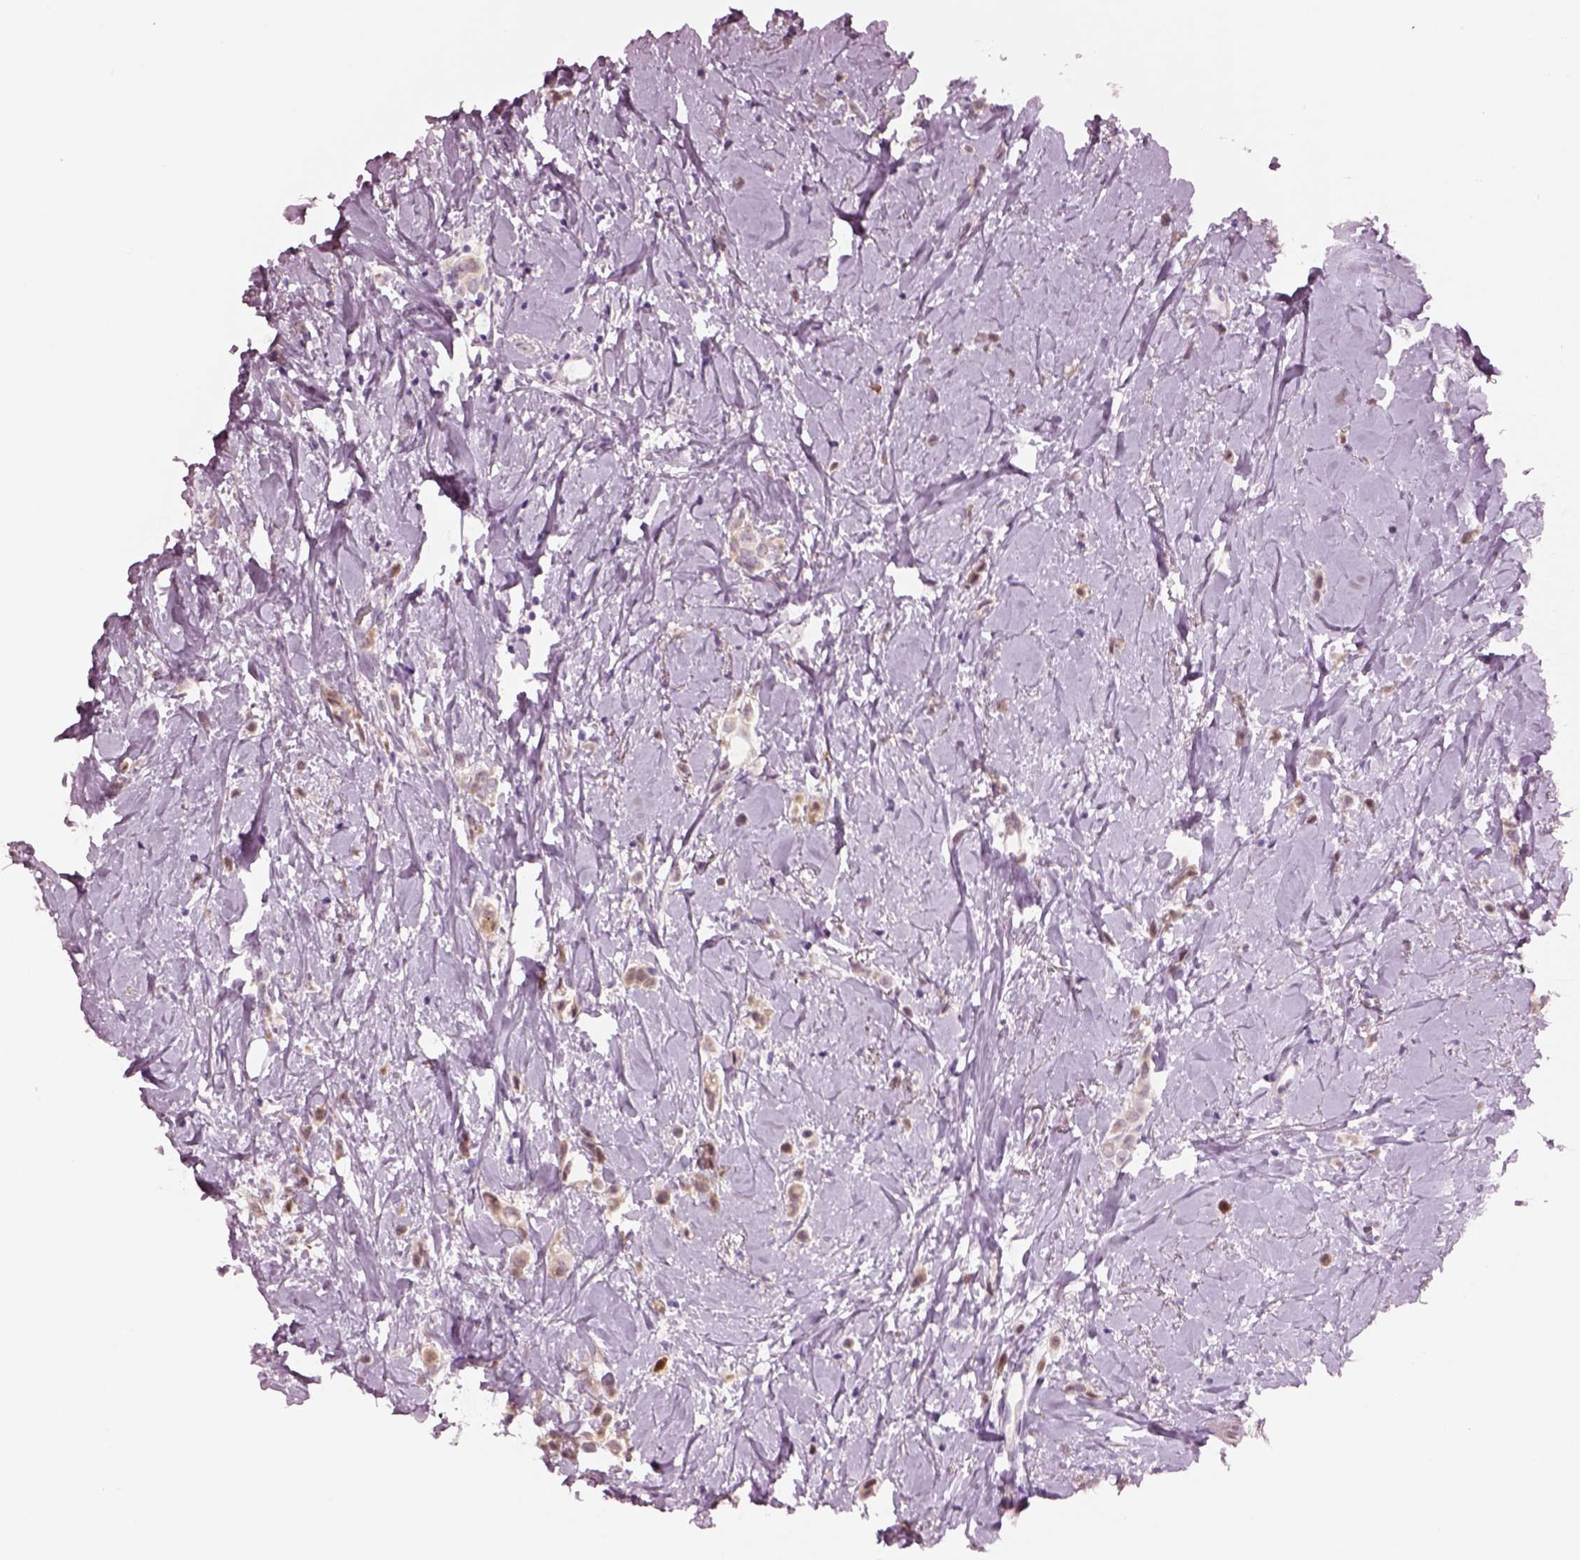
{"staining": {"intensity": "weak", "quantity": ">75%", "location": "cytoplasmic/membranous"}, "tissue": "breast cancer", "cell_type": "Tumor cells", "image_type": "cancer", "snomed": [{"axis": "morphology", "description": "Lobular carcinoma"}, {"axis": "topography", "description": "Breast"}], "caption": "Immunohistochemistry staining of lobular carcinoma (breast), which shows low levels of weak cytoplasmic/membranous staining in approximately >75% of tumor cells indicating weak cytoplasmic/membranous protein expression. The staining was performed using DAB (3,3'-diaminobenzidine) (brown) for protein detection and nuclei were counterstained in hematoxylin (blue).", "gene": "SCML2", "patient": {"sex": "female", "age": 66}}